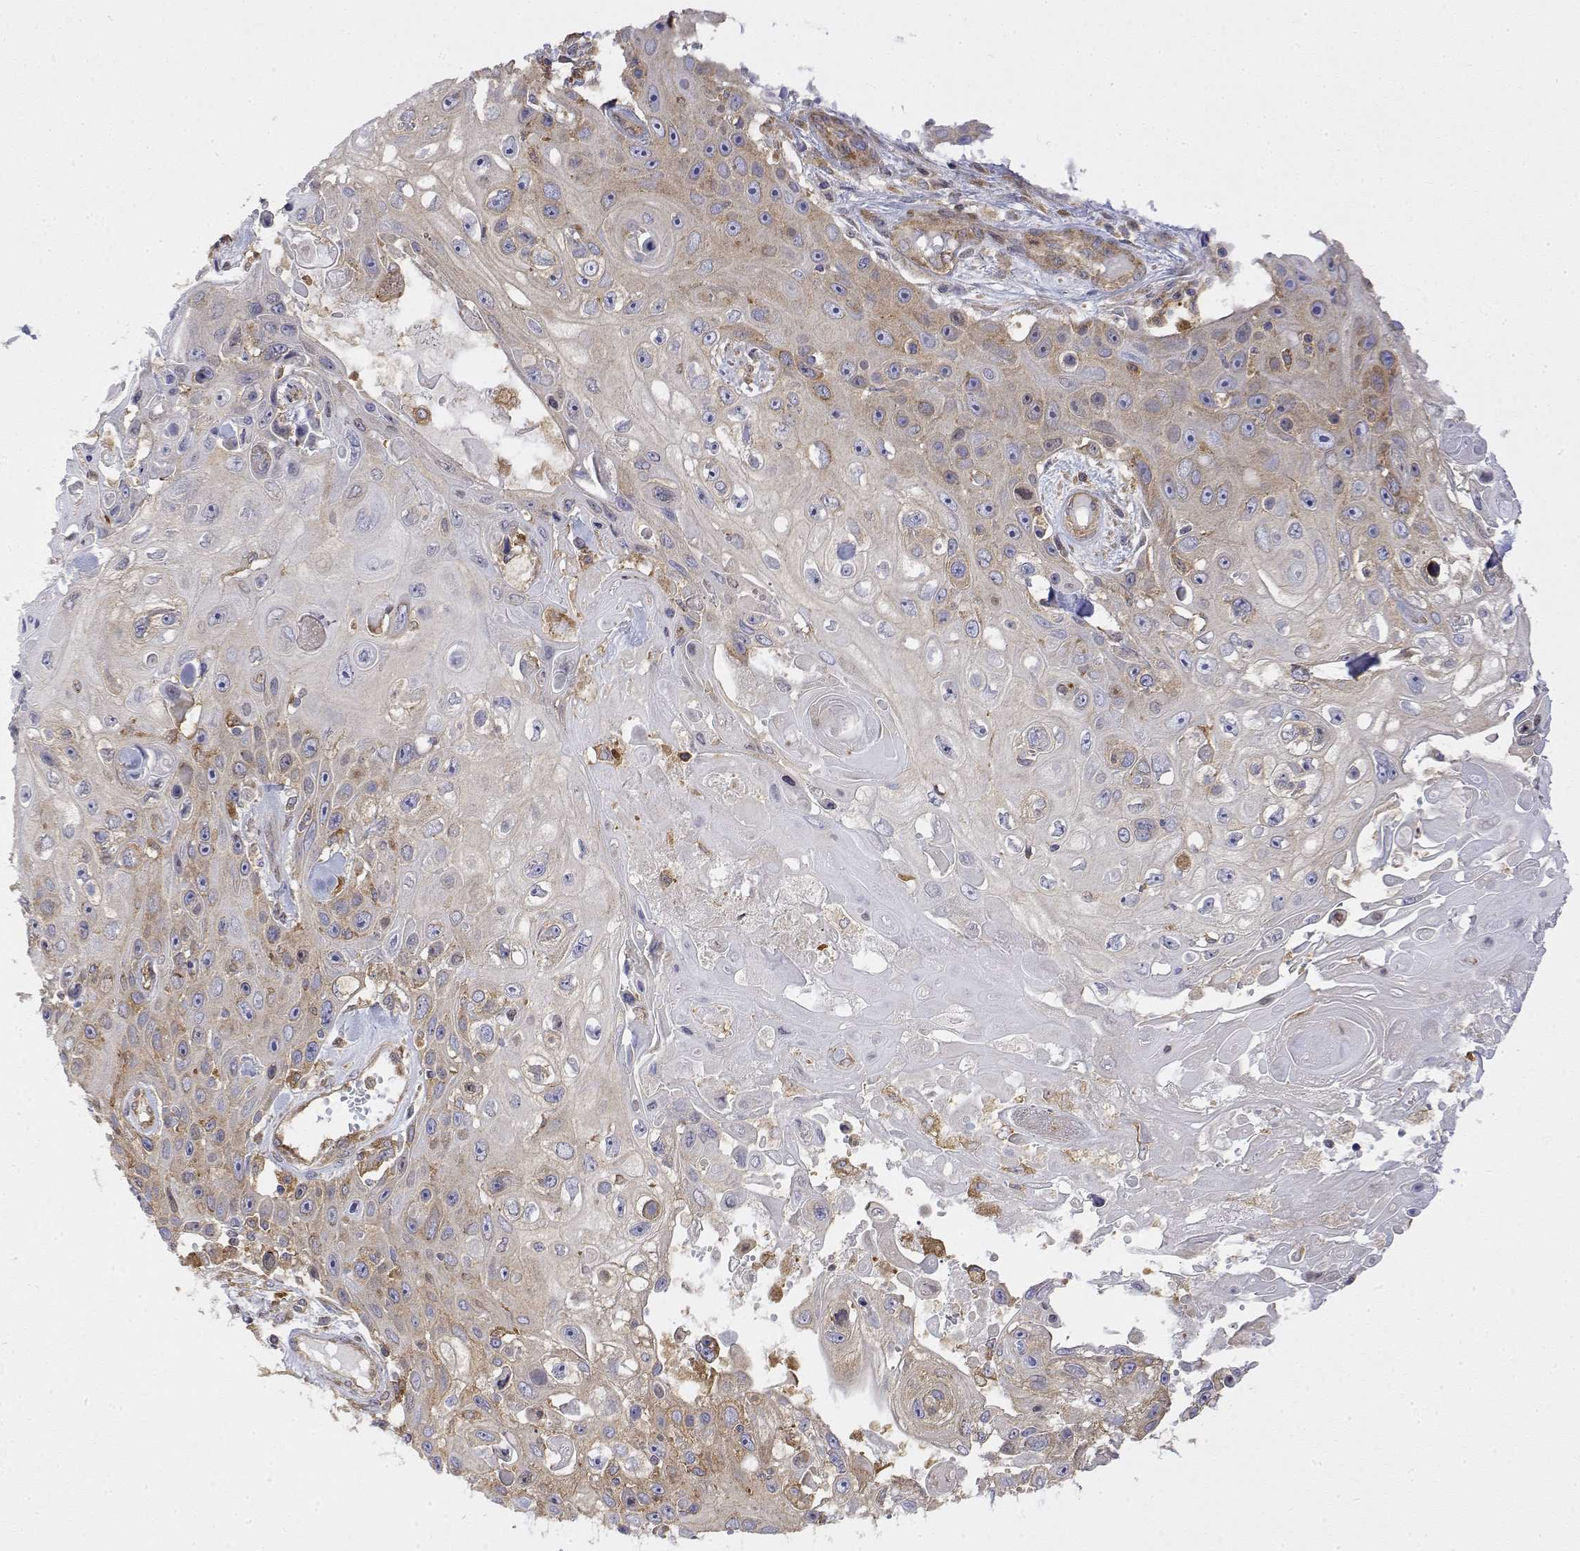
{"staining": {"intensity": "weak", "quantity": "<25%", "location": "cytoplasmic/membranous"}, "tissue": "skin cancer", "cell_type": "Tumor cells", "image_type": "cancer", "snomed": [{"axis": "morphology", "description": "Squamous cell carcinoma, NOS"}, {"axis": "topography", "description": "Skin"}], "caption": "Immunohistochemical staining of human skin cancer exhibits no significant staining in tumor cells.", "gene": "PACSIN2", "patient": {"sex": "male", "age": 82}}